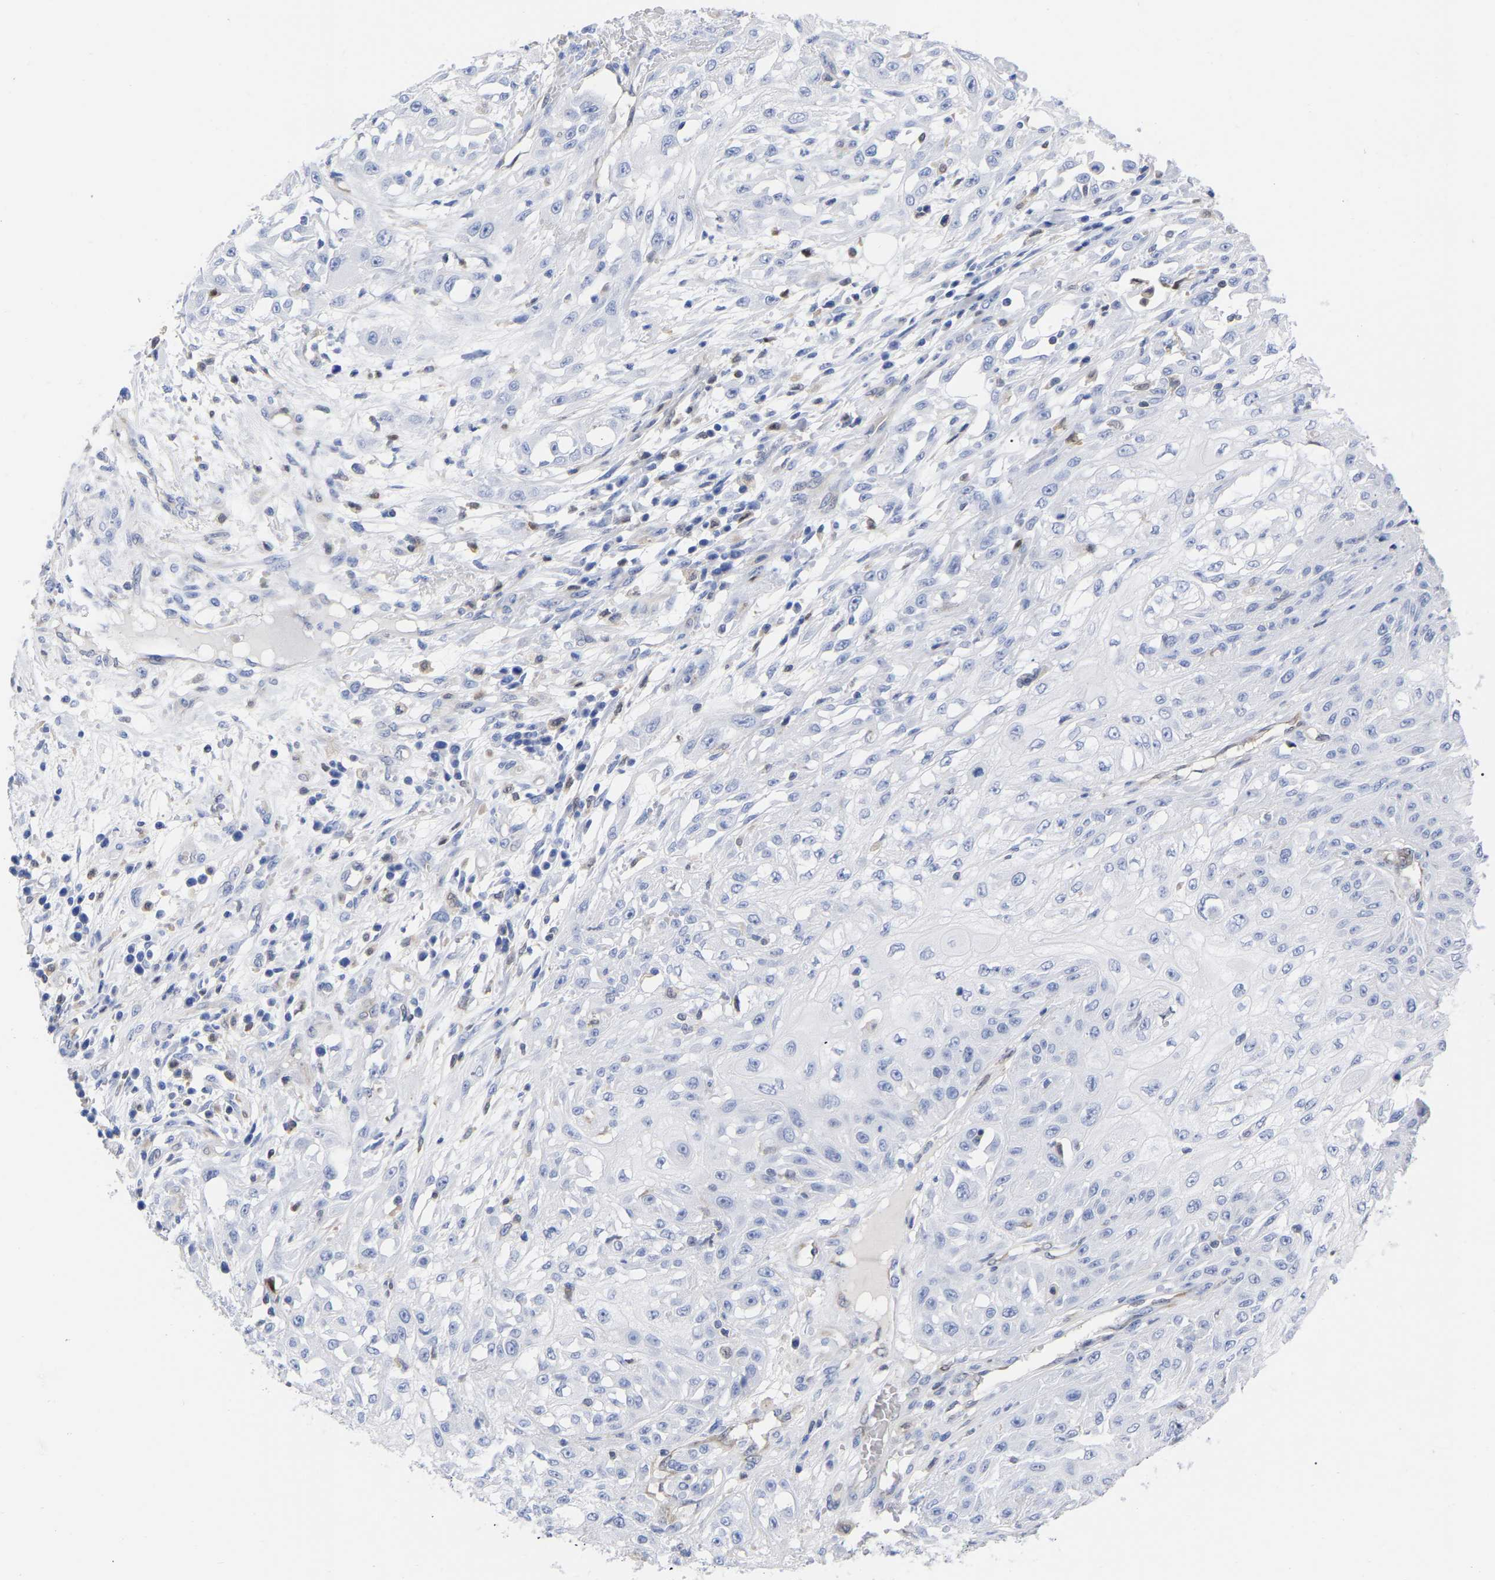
{"staining": {"intensity": "negative", "quantity": "none", "location": "none"}, "tissue": "skin cancer", "cell_type": "Tumor cells", "image_type": "cancer", "snomed": [{"axis": "morphology", "description": "Squamous cell carcinoma, NOS"}, {"axis": "morphology", "description": "Squamous cell carcinoma, metastatic, NOS"}, {"axis": "topography", "description": "Skin"}, {"axis": "topography", "description": "Lymph node"}], "caption": "The micrograph shows no significant staining in tumor cells of skin metastatic squamous cell carcinoma.", "gene": "GIMAP4", "patient": {"sex": "male", "age": 75}}